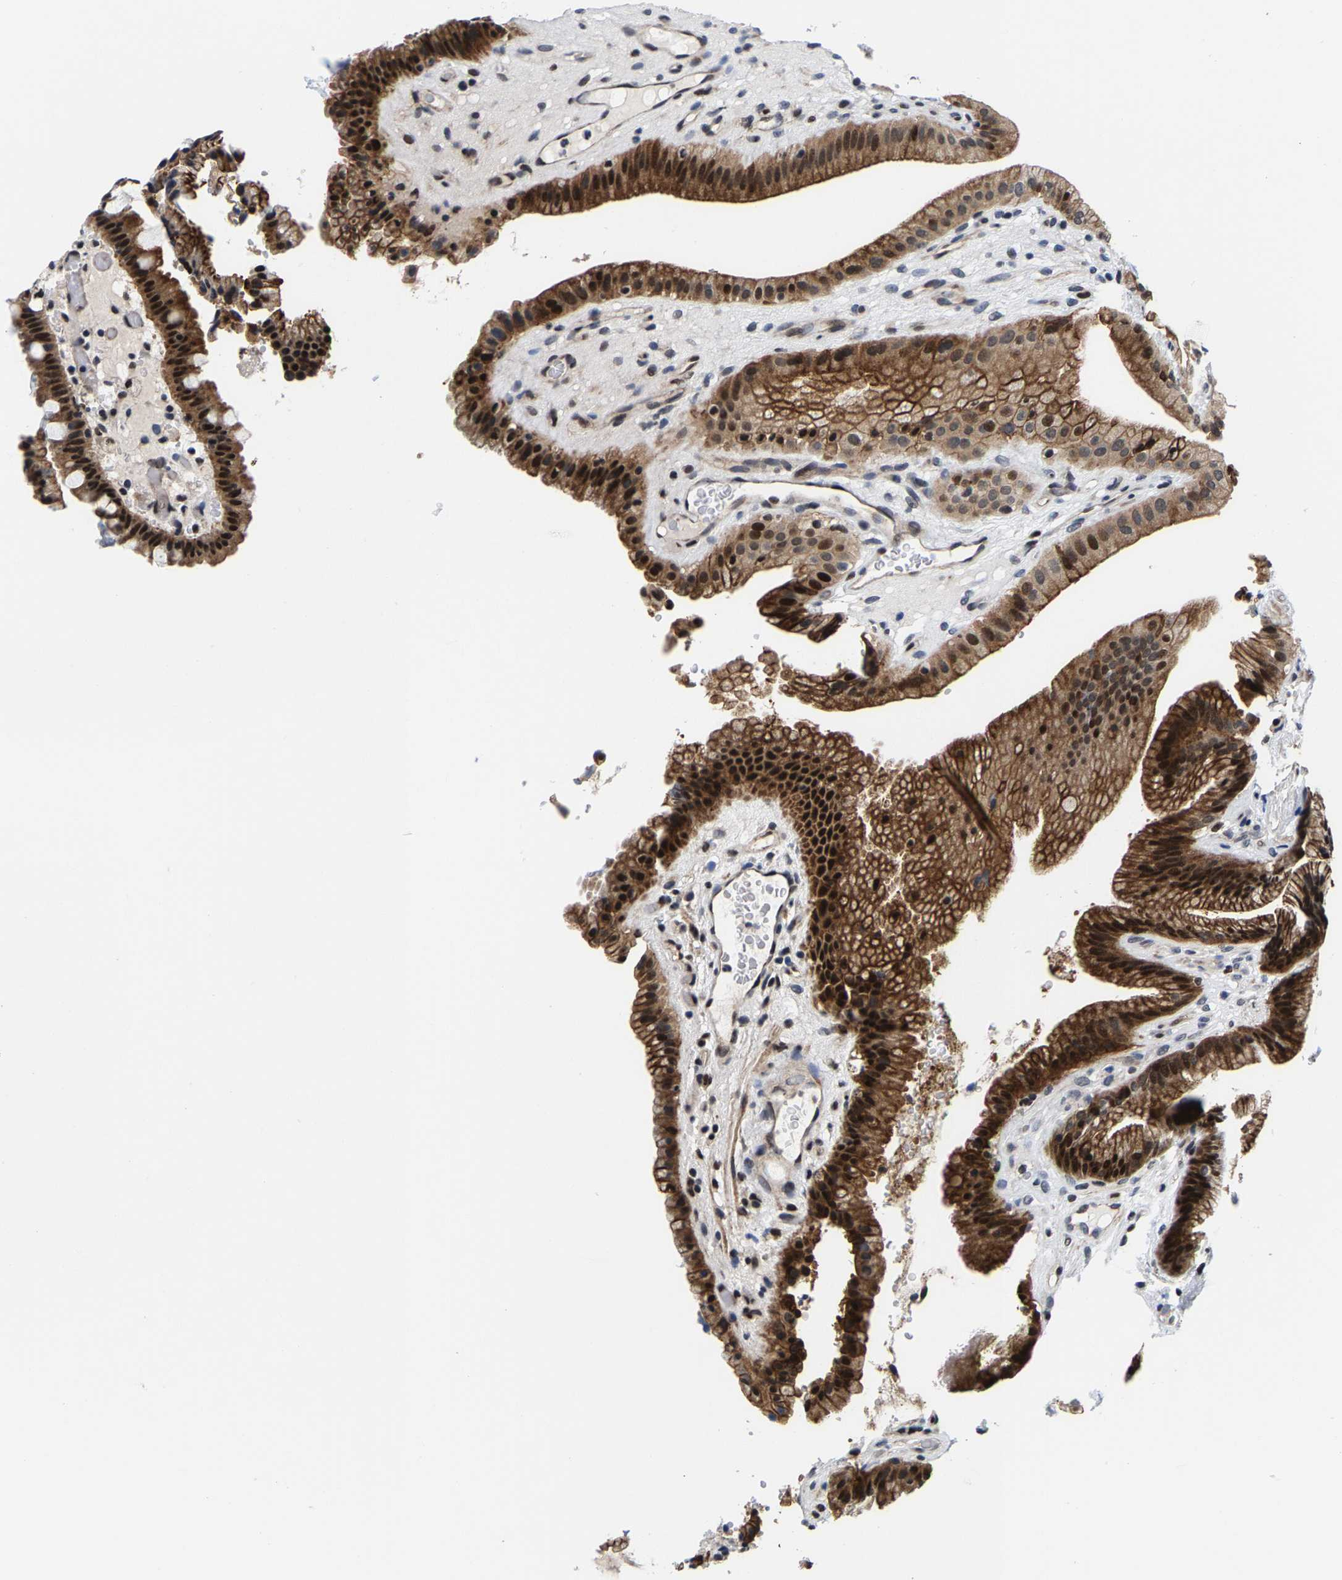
{"staining": {"intensity": "strong", "quantity": ">75%", "location": "cytoplasmic/membranous,nuclear"}, "tissue": "gallbladder", "cell_type": "Glandular cells", "image_type": "normal", "snomed": [{"axis": "morphology", "description": "Normal tissue, NOS"}, {"axis": "topography", "description": "Gallbladder"}], "caption": "Protein staining shows strong cytoplasmic/membranous,nuclear staining in approximately >75% of glandular cells in normal gallbladder.", "gene": "GTPBP10", "patient": {"sex": "male", "age": 49}}